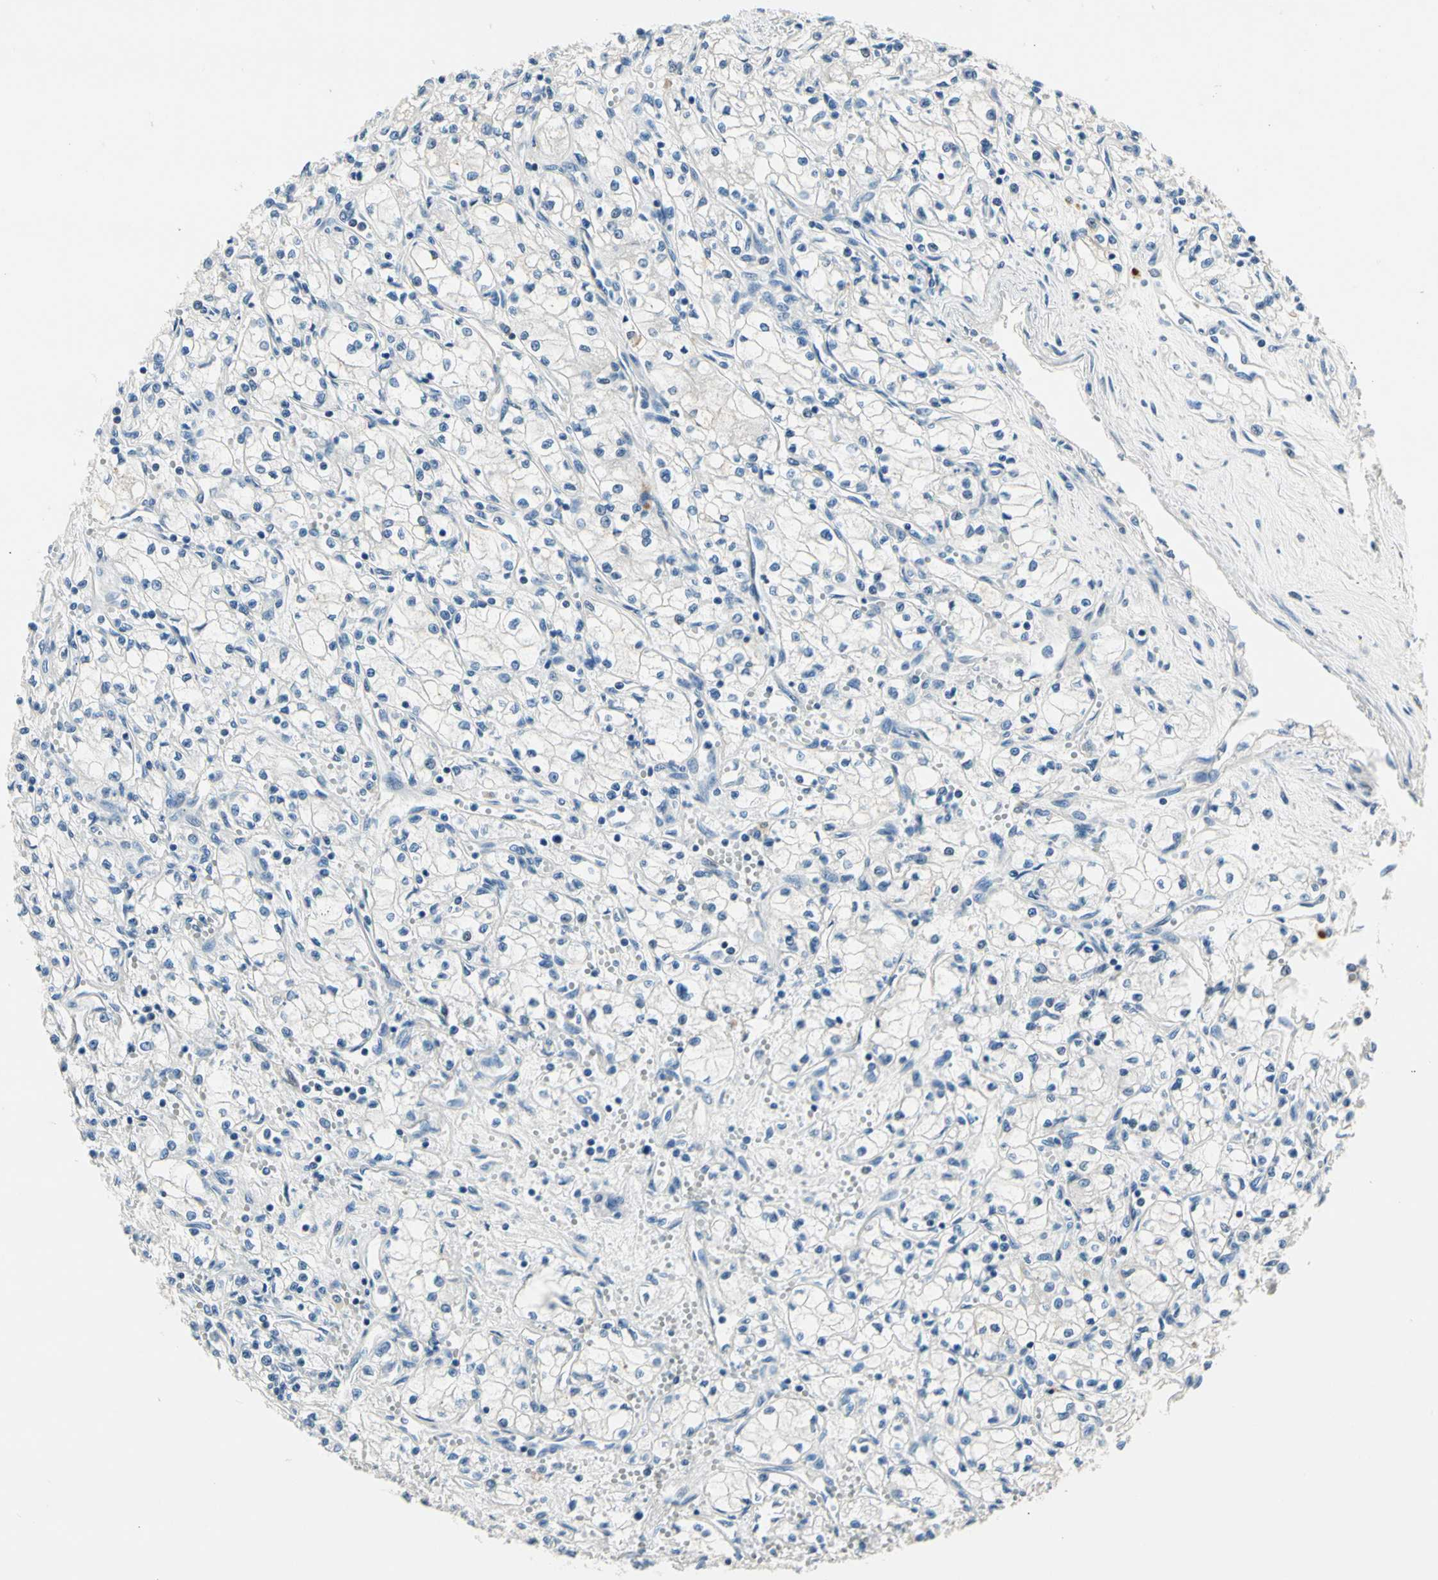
{"staining": {"intensity": "negative", "quantity": "none", "location": "none"}, "tissue": "renal cancer", "cell_type": "Tumor cells", "image_type": "cancer", "snomed": [{"axis": "morphology", "description": "Normal tissue, NOS"}, {"axis": "morphology", "description": "Adenocarcinoma, NOS"}, {"axis": "topography", "description": "Kidney"}], "caption": "A histopathology image of human renal adenocarcinoma is negative for staining in tumor cells. (DAB (3,3'-diaminobenzidine) immunohistochemistry, high magnification).", "gene": "TGFBR3", "patient": {"sex": "male", "age": 59}}